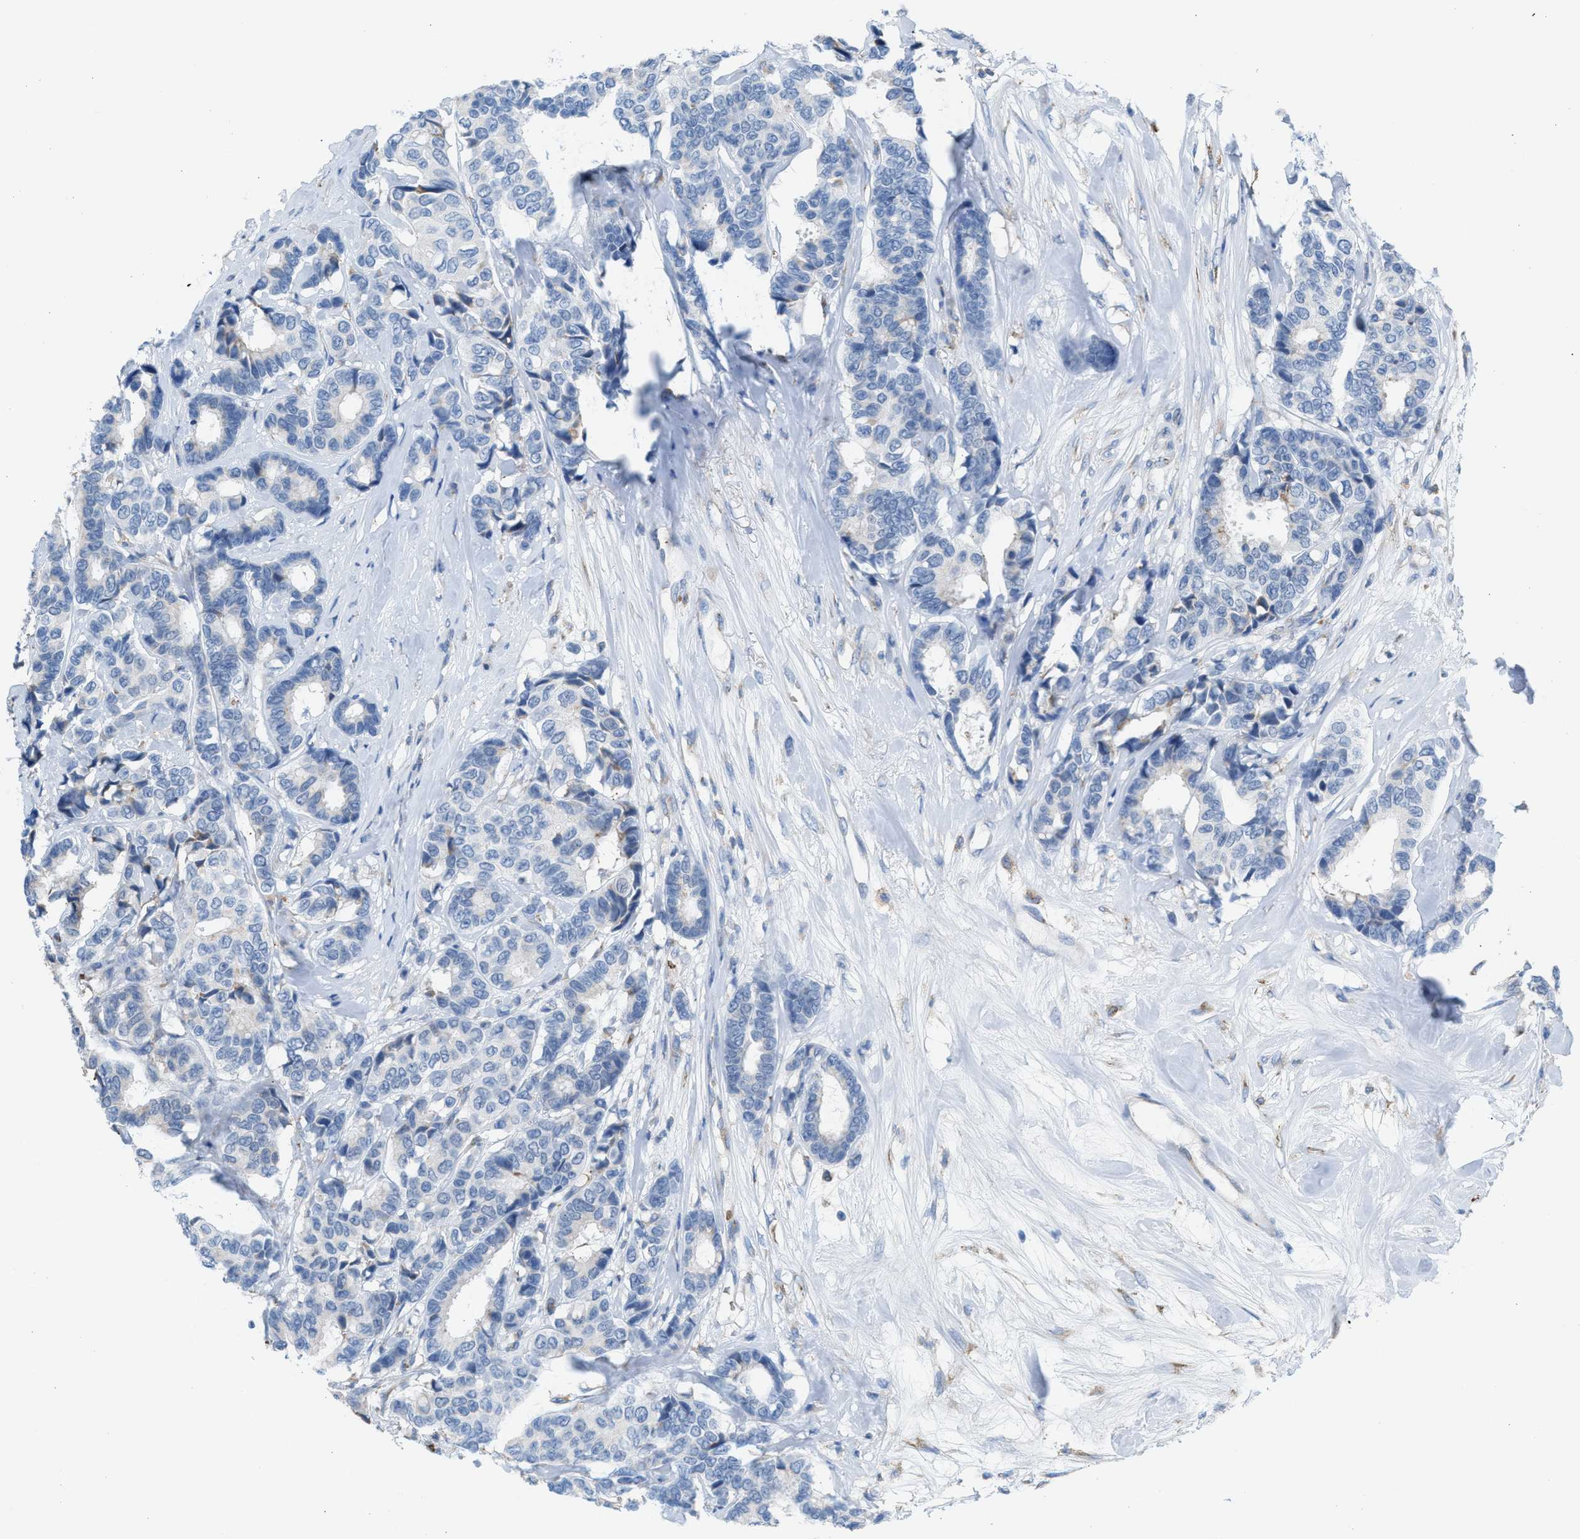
{"staining": {"intensity": "negative", "quantity": "none", "location": "none"}, "tissue": "breast cancer", "cell_type": "Tumor cells", "image_type": "cancer", "snomed": [{"axis": "morphology", "description": "Duct carcinoma"}, {"axis": "topography", "description": "Breast"}], "caption": "This is an IHC histopathology image of human breast intraductal carcinoma. There is no staining in tumor cells.", "gene": "CA3", "patient": {"sex": "female", "age": 87}}